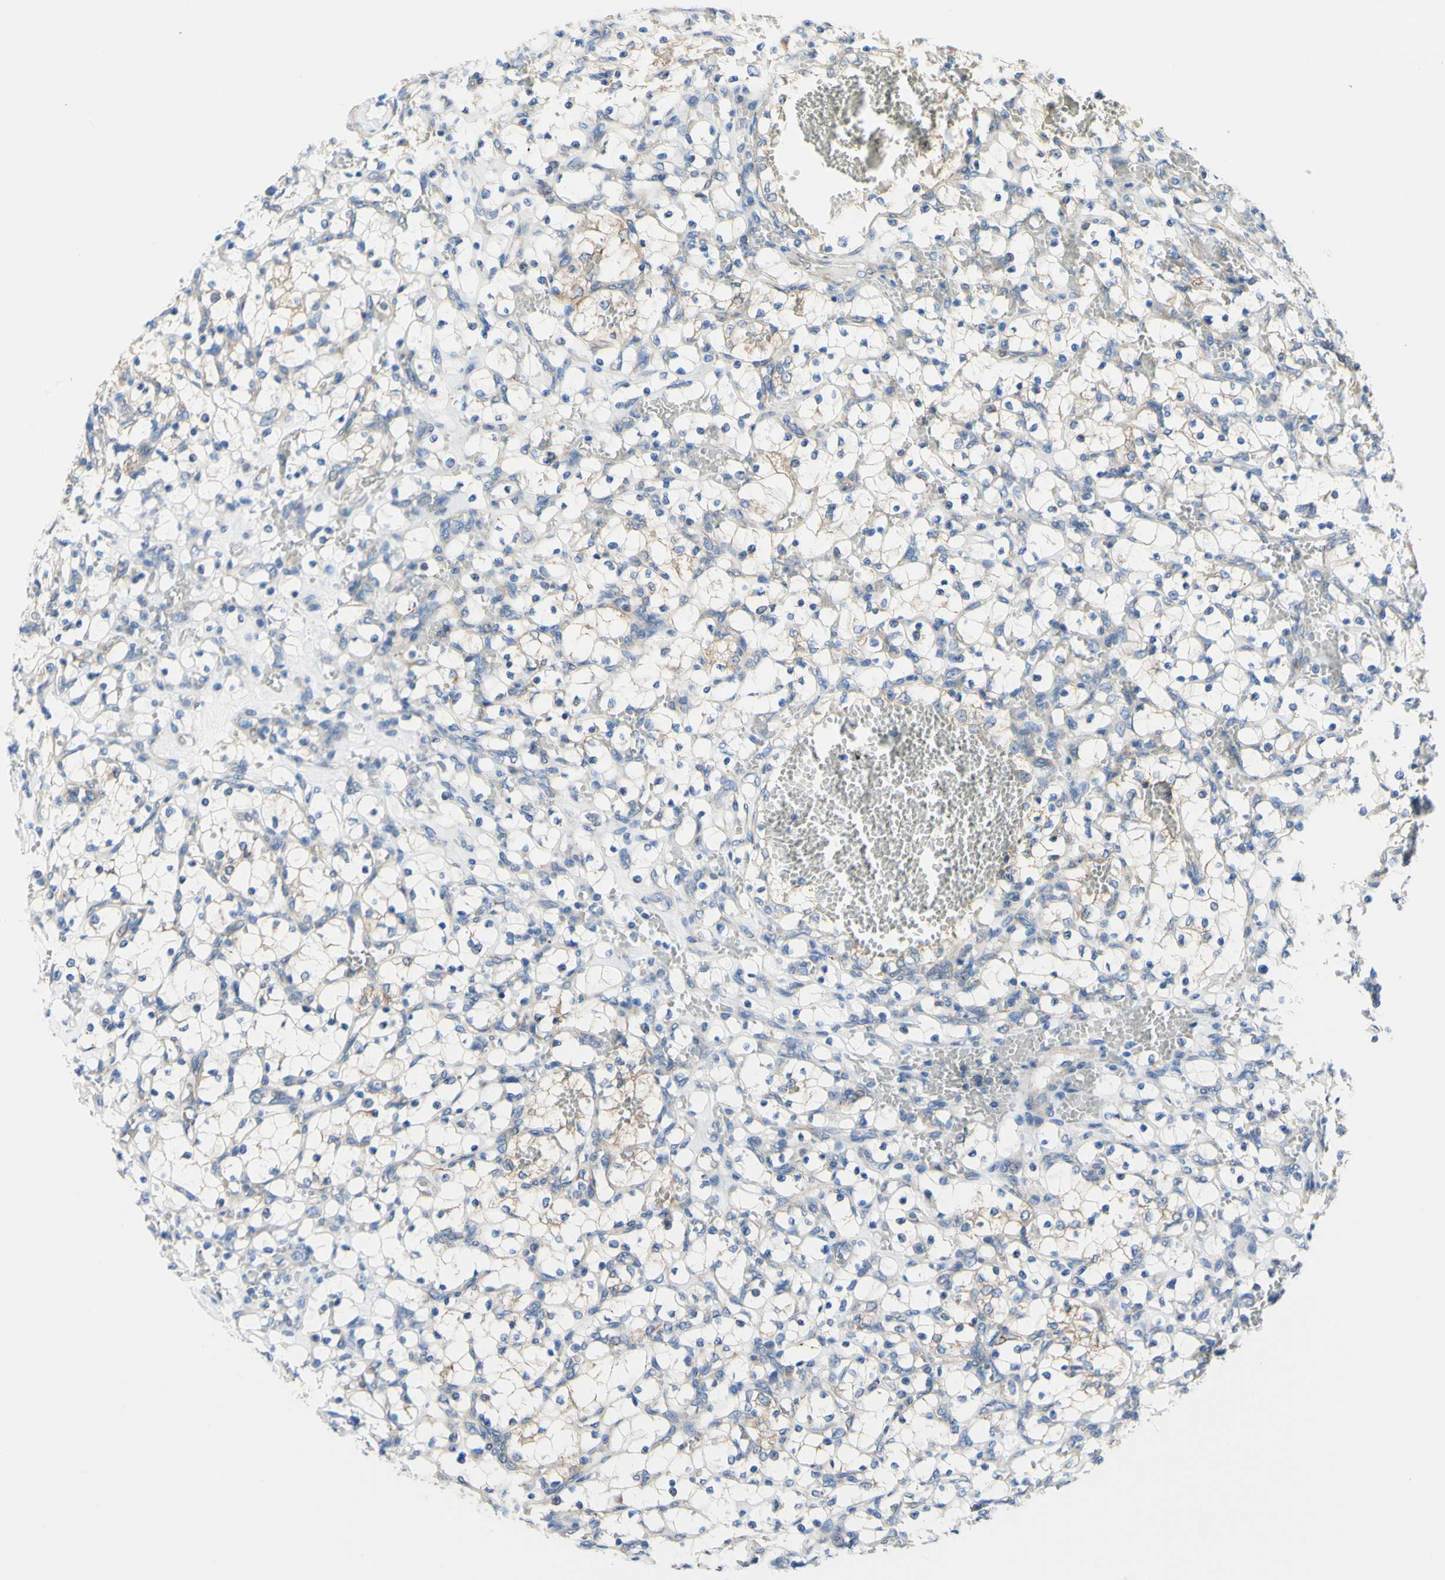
{"staining": {"intensity": "negative", "quantity": "none", "location": "none"}, "tissue": "renal cancer", "cell_type": "Tumor cells", "image_type": "cancer", "snomed": [{"axis": "morphology", "description": "Adenocarcinoma, NOS"}, {"axis": "topography", "description": "Kidney"}], "caption": "This is an IHC histopathology image of human renal cancer. There is no positivity in tumor cells.", "gene": "RETREG2", "patient": {"sex": "female", "age": 69}}